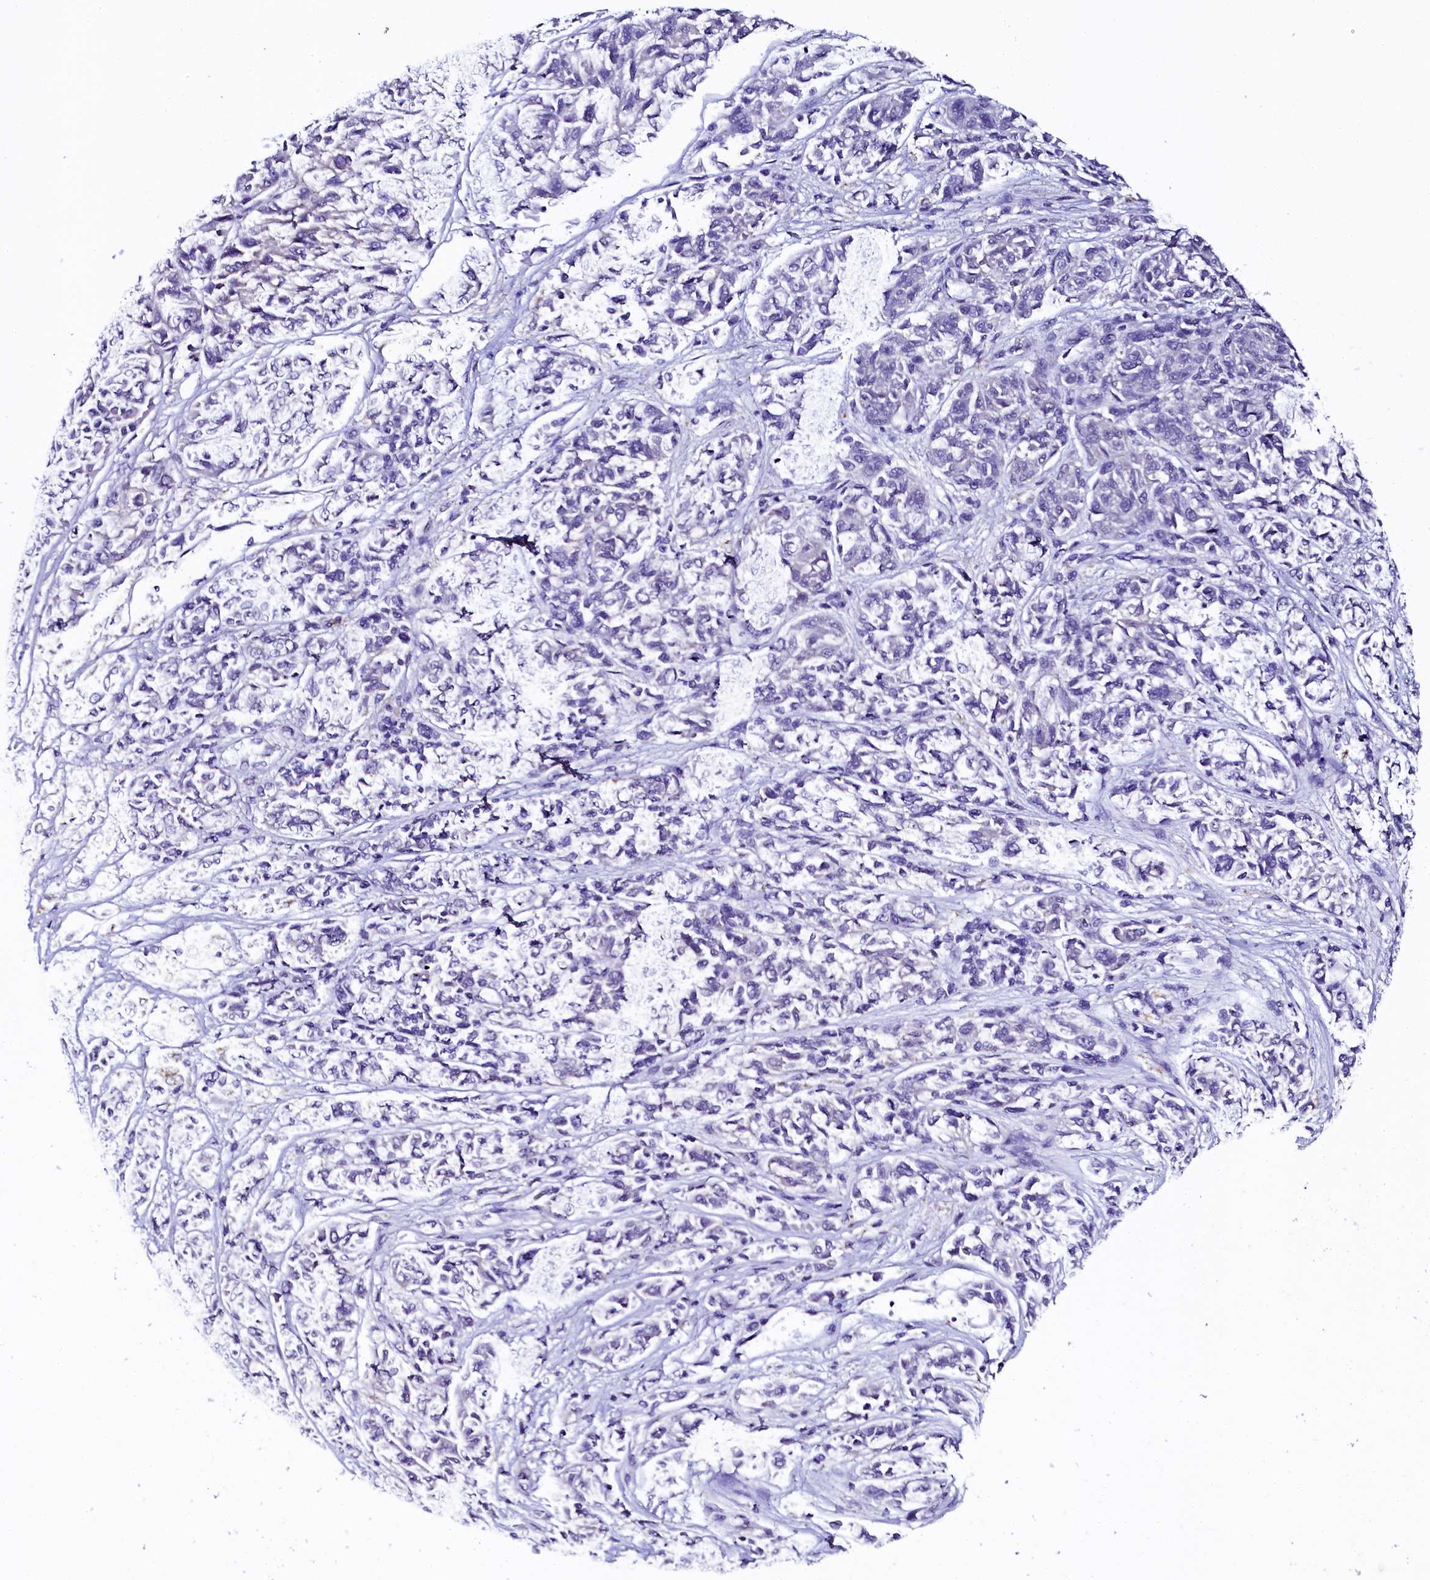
{"staining": {"intensity": "negative", "quantity": "none", "location": "none"}, "tissue": "melanoma", "cell_type": "Tumor cells", "image_type": "cancer", "snomed": [{"axis": "morphology", "description": "Malignant melanoma, NOS"}, {"axis": "topography", "description": "Skin"}], "caption": "Malignant melanoma was stained to show a protein in brown. There is no significant positivity in tumor cells. Brightfield microscopy of IHC stained with DAB (3,3'-diaminobenzidine) (brown) and hematoxylin (blue), captured at high magnification.", "gene": "SORD", "patient": {"sex": "male", "age": 53}}